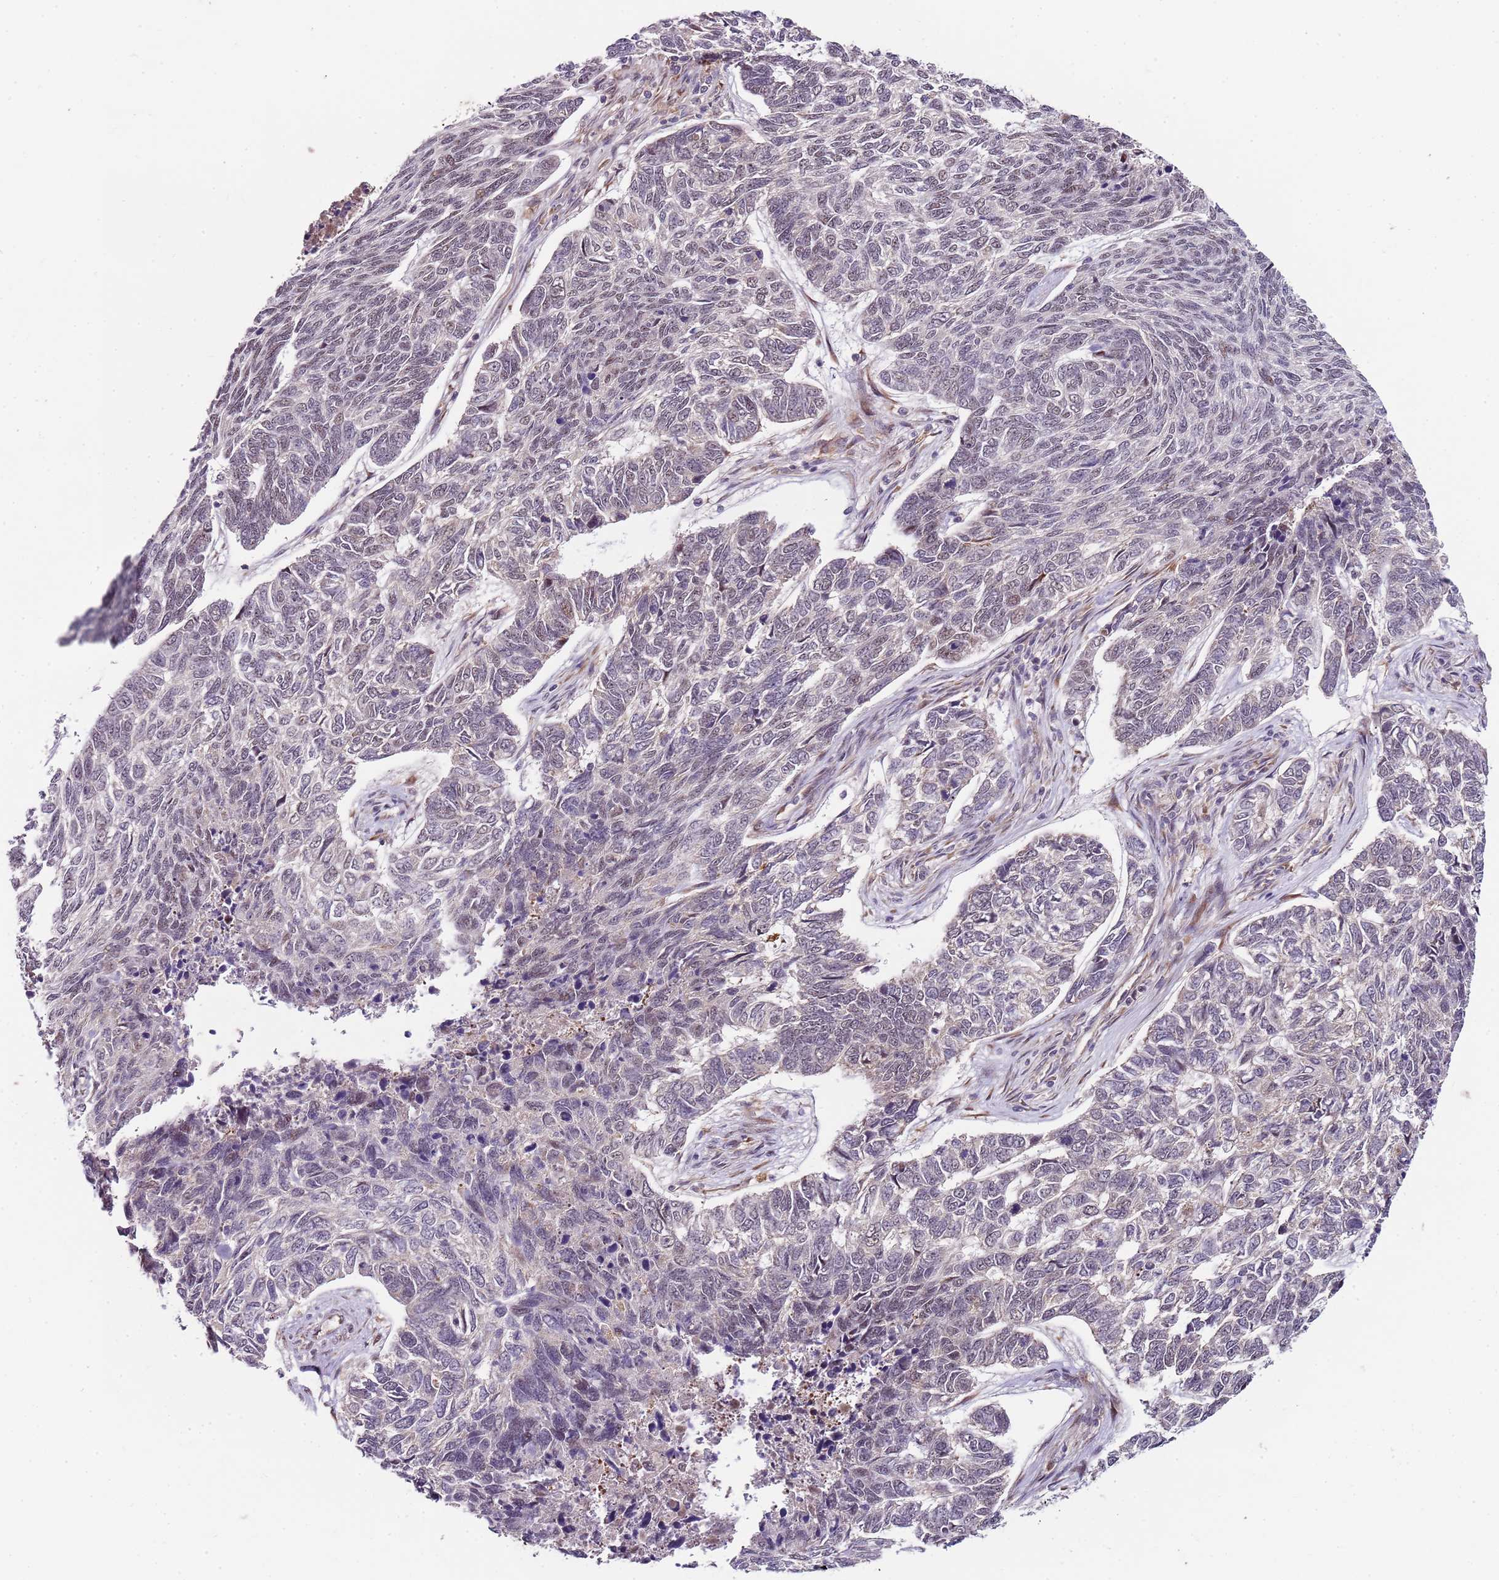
{"staining": {"intensity": "negative", "quantity": "none", "location": "none"}, "tissue": "skin cancer", "cell_type": "Tumor cells", "image_type": "cancer", "snomed": [{"axis": "morphology", "description": "Basal cell carcinoma"}, {"axis": "topography", "description": "Skin"}], "caption": "Skin basal cell carcinoma stained for a protein using IHC demonstrates no staining tumor cells.", "gene": "FBXL22", "patient": {"sex": "female", "age": 65}}